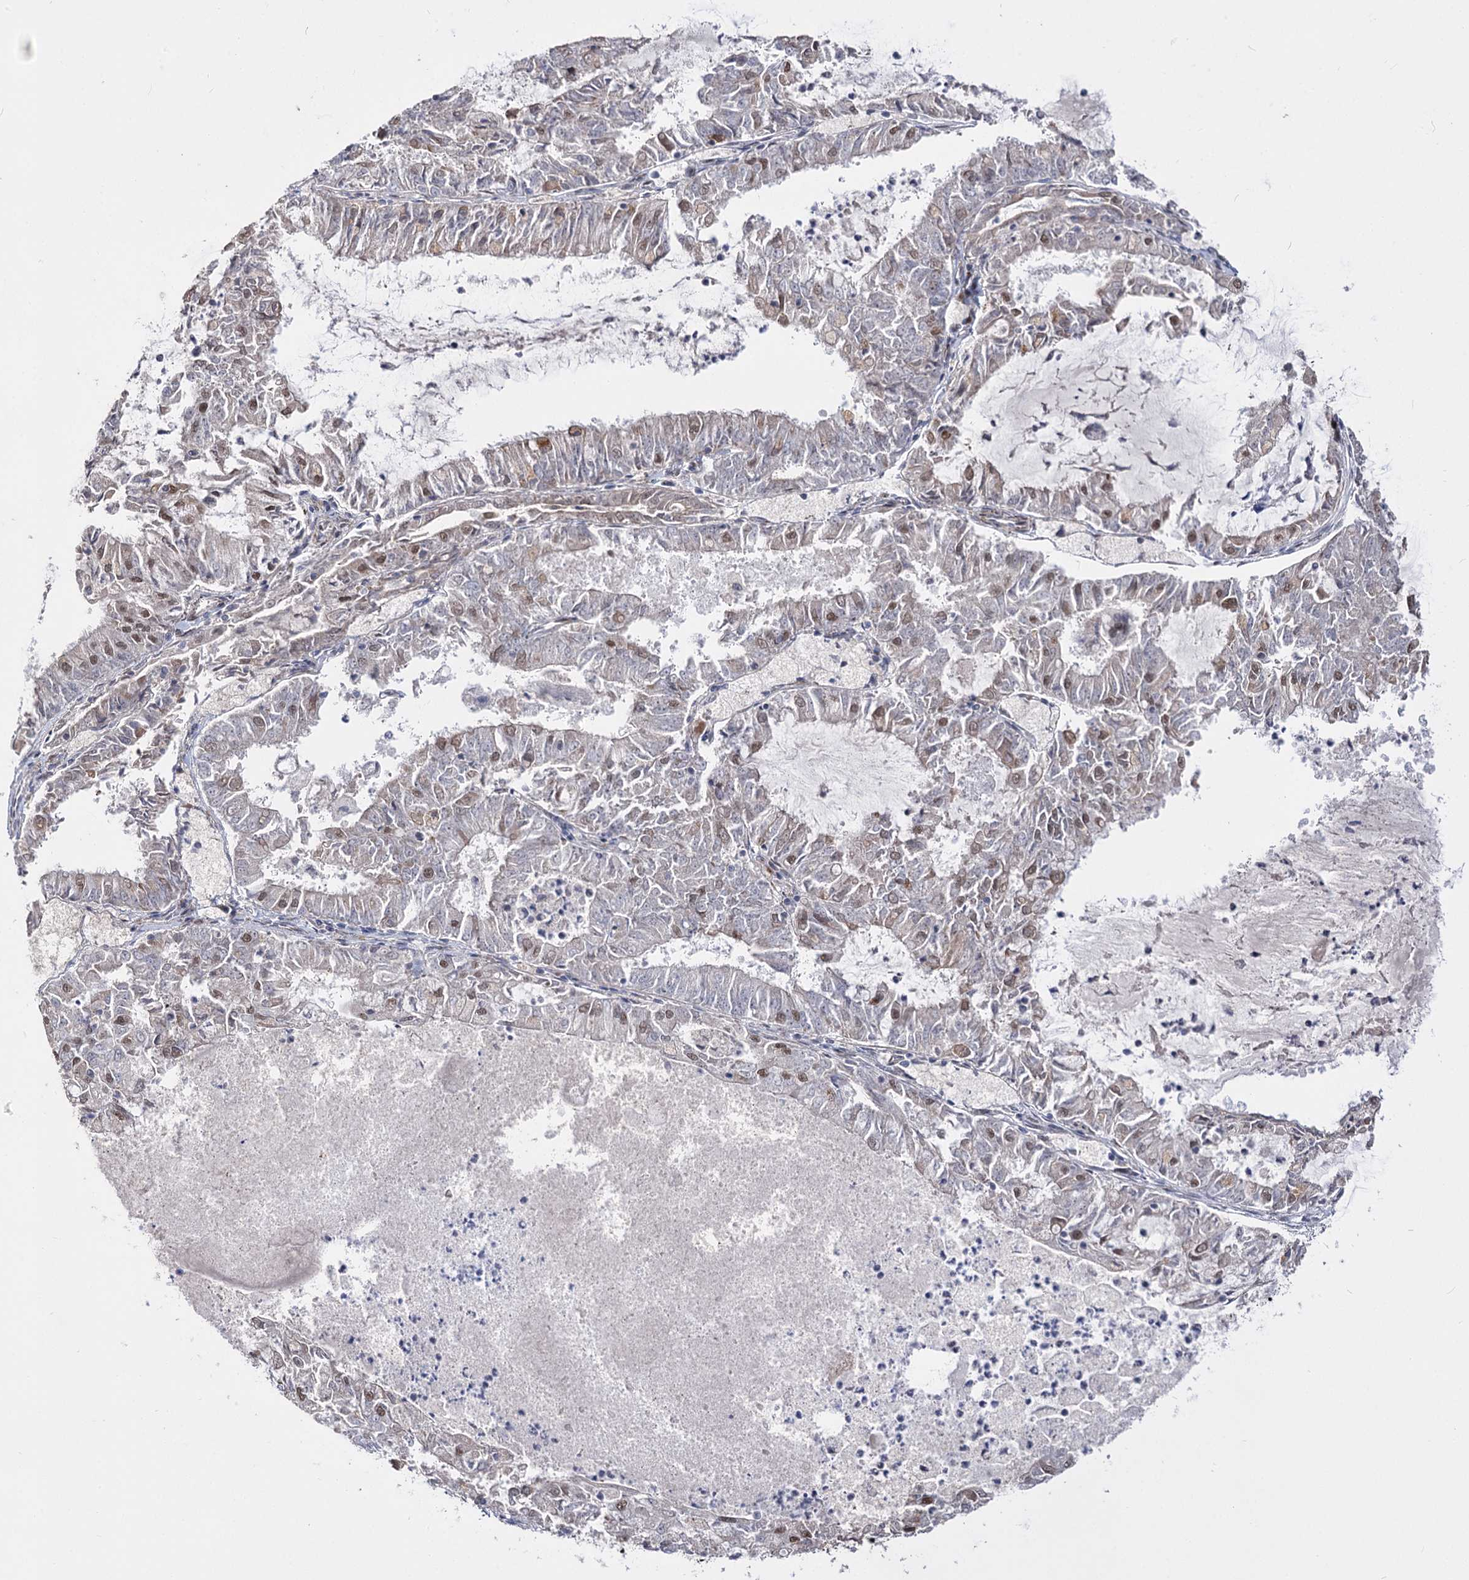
{"staining": {"intensity": "moderate", "quantity": "25%-75%", "location": "nuclear"}, "tissue": "endometrial cancer", "cell_type": "Tumor cells", "image_type": "cancer", "snomed": [{"axis": "morphology", "description": "Adenocarcinoma, NOS"}, {"axis": "topography", "description": "Endometrium"}], "caption": "Human endometrial cancer (adenocarcinoma) stained with a protein marker demonstrates moderate staining in tumor cells.", "gene": "STOX1", "patient": {"sex": "female", "age": 57}}